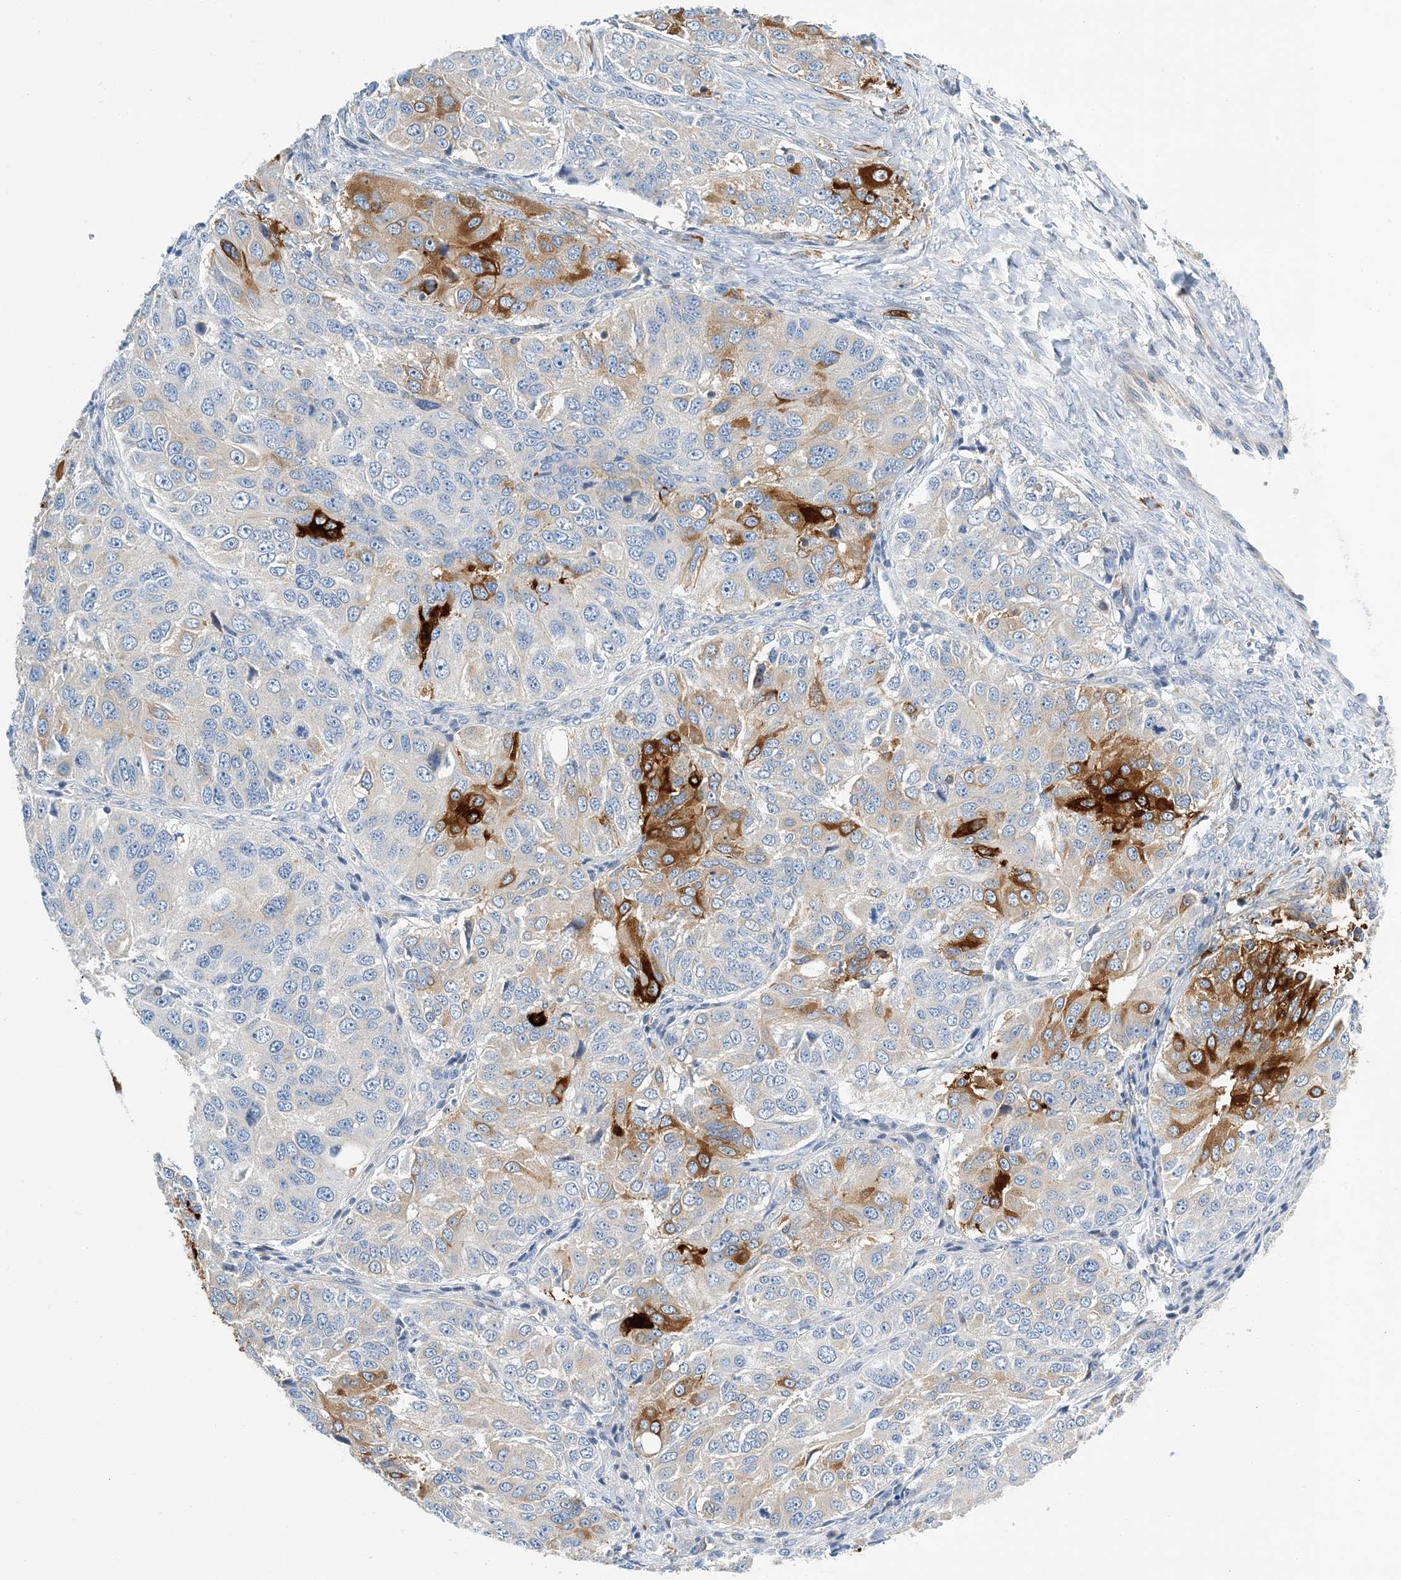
{"staining": {"intensity": "strong", "quantity": "<25%", "location": "cytoplasmic/membranous"}, "tissue": "ovarian cancer", "cell_type": "Tumor cells", "image_type": "cancer", "snomed": [{"axis": "morphology", "description": "Carcinoma, endometroid"}, {"axis": "topography", "description": "Ovary"}], "caption": "Protein analysis of endometroid carcinoma (ovarian) tissue reveals strong cytoplasmic/membranous expression in about <25% of tumor cells. The staining was performed using DAB (3,3'-diaminobenzidine), with brown indicating positive protein expression. Nuclei are stained blue with hematoxylin.", "gene": "PCDHA2", "patient": {"sex": "female", "age": 51}}